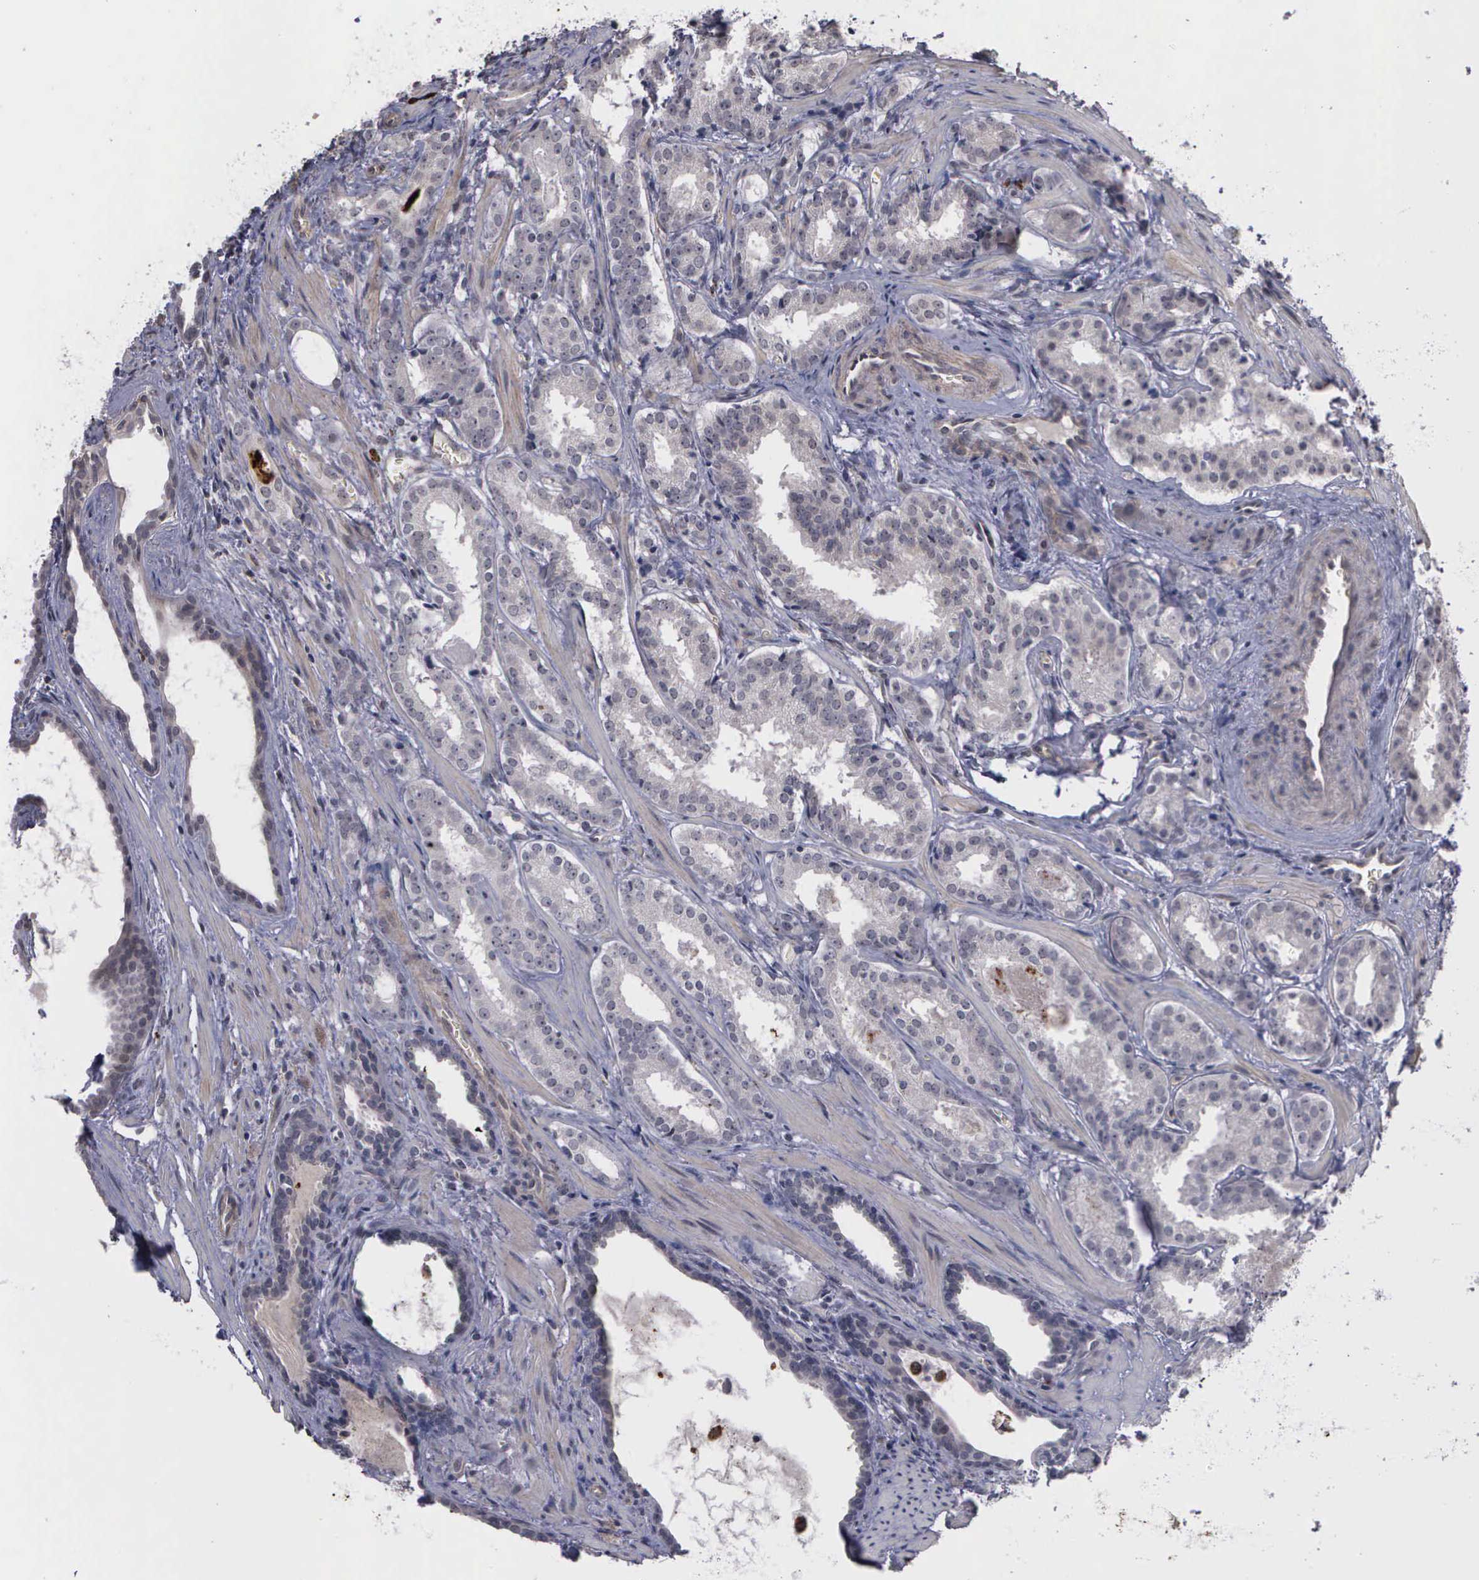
{"staining": {"intensity": "negative", "quantity": "none", "location": "none"}, "tissue": "prostate cancer", "cell_type": "Tumor cells", "image_type": "cancer", "snomed": [{"axis": "morphology", "description": "Adenocarcinoma, Medium grade"}, {"axis": "topography", "description": "Prostate"}], "caption": "There is no significant staining in tumor cells of prostate adenocarcinoma (medium-grade).", "gene": "MMP9", "patient": {"sex": "male", "age": 64}}